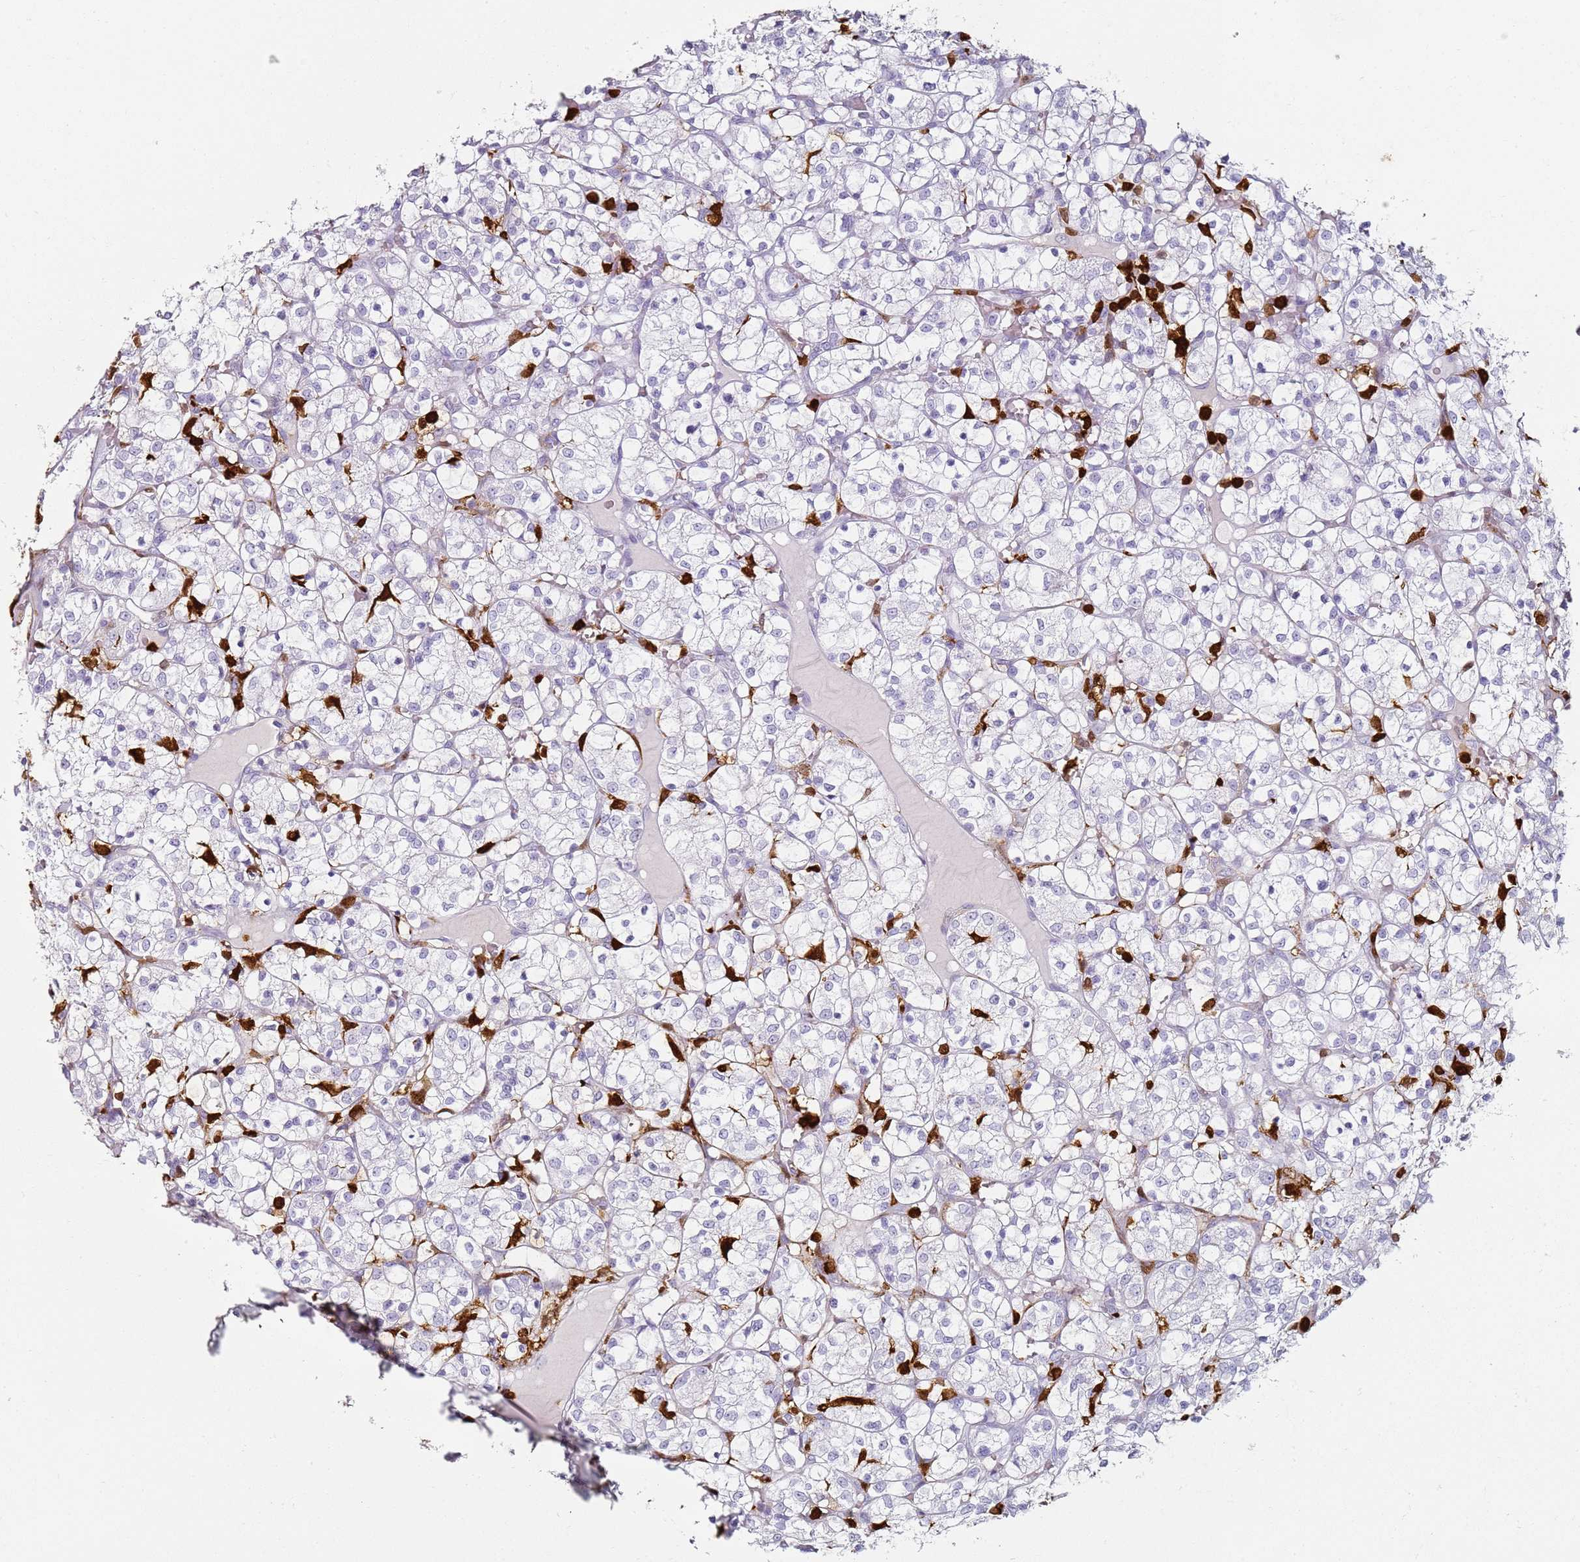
{"staining": {"intensity": "negative", "quantity": "none", "location": "none"}, "tissue": "renal cancer", "cell_type": "Tumor cells", "image_type": "cancer", "snomed": [{"axis": "morphology", "description": "Adenocarcinoma, NOS"}, {"axis": "topography", "description": "Kidney"}], "caption": "Immunohistochemistry photomicrograph of neoplastic tissue: renal cancer stained with DAB (3,3'-diaminobenzidine) shows no significant protein staining in tumor cells.", "gene": "S100A4", "patient": {"sex": "female", "age": 69}}